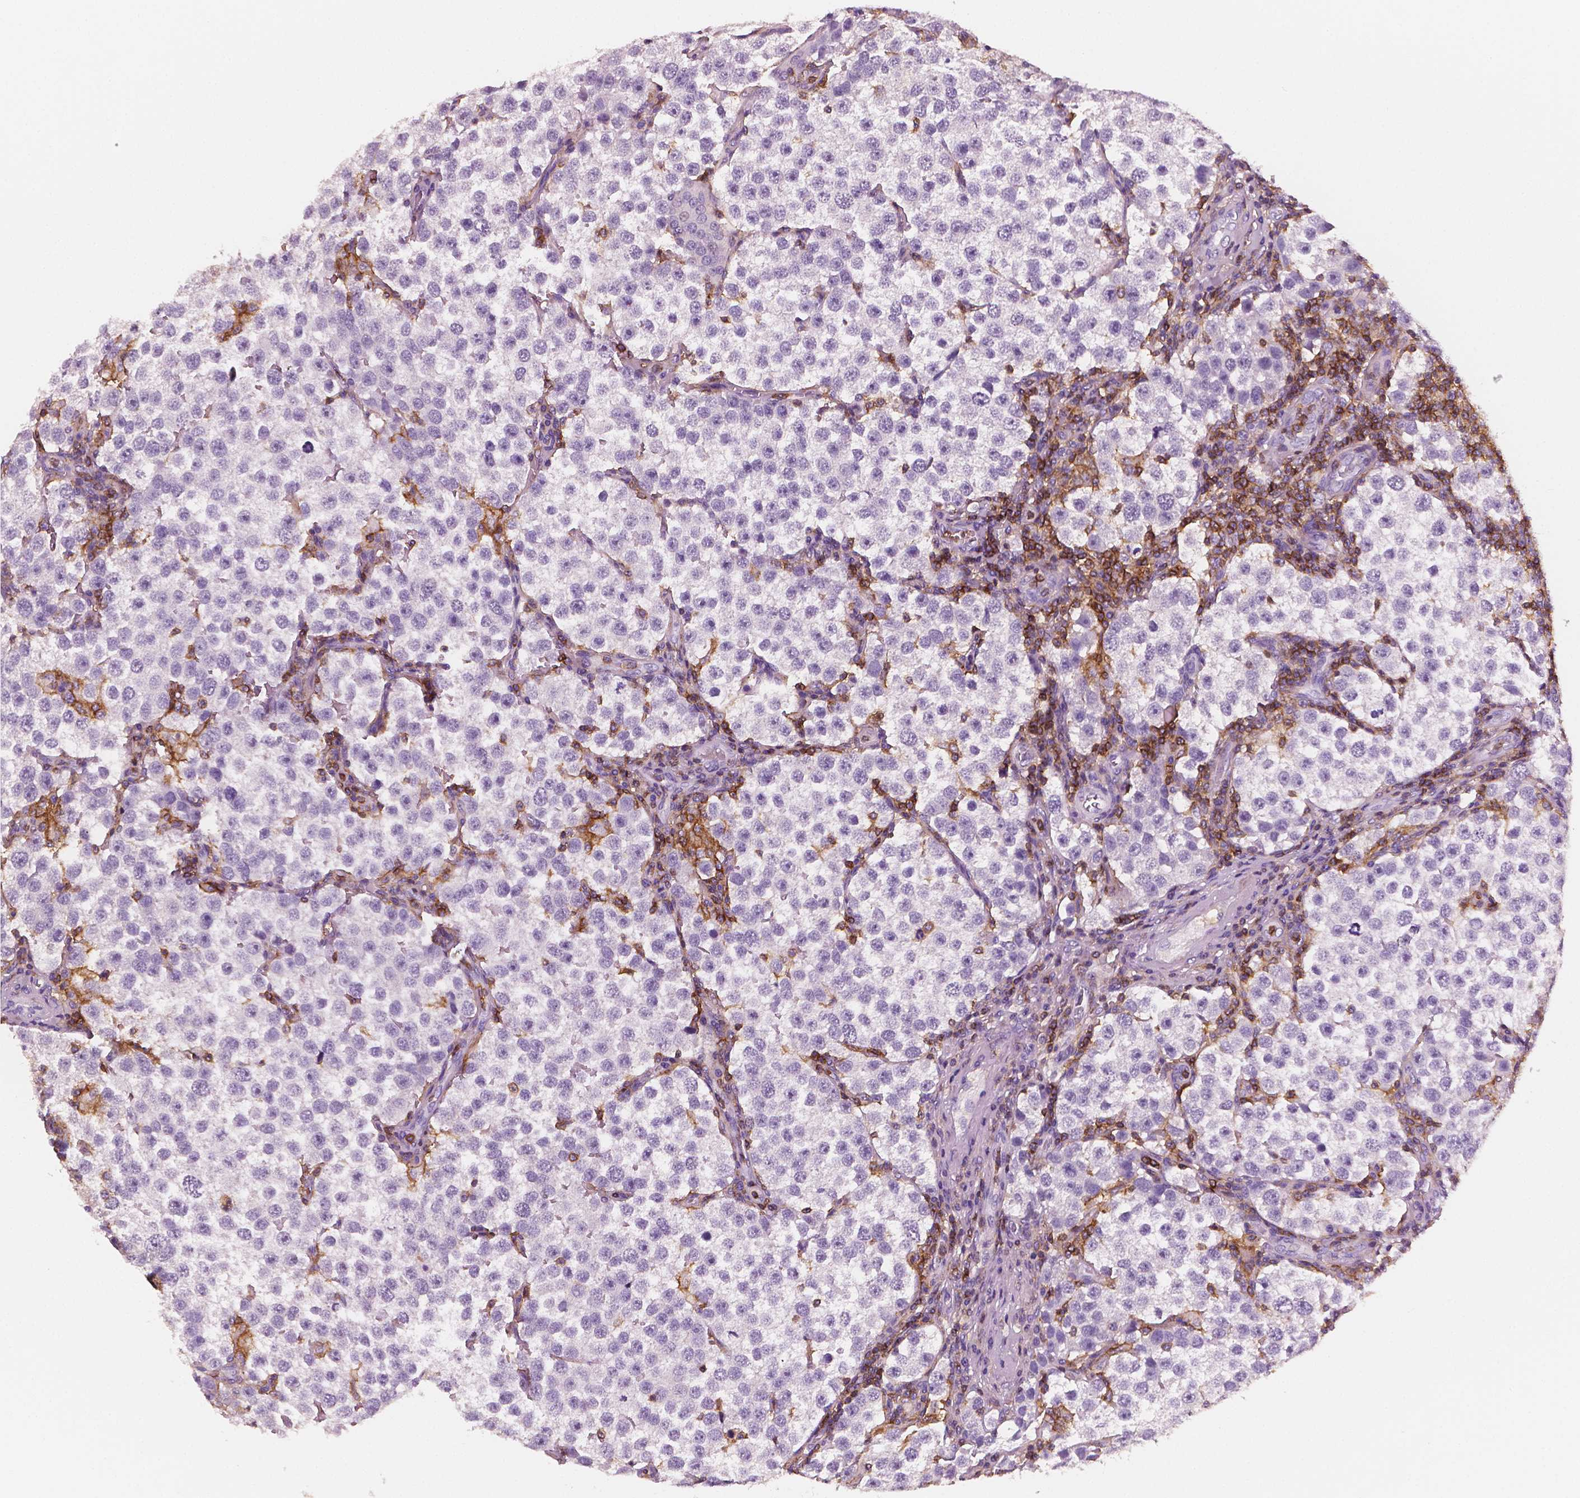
{"staining": {"intensity": "negative", "quantity": "none", "location": "none"}, "tissue": "testis cancer", "cell_type": "Tumor cells", "image_type": "cancer", "snomed": [{"axis": "morphology", "description": "Seminoma, NOS"}, {"axis": "topography", "description": "Testis"}], "caption": "Immunohistochemical staining of human testis cancer (seminoma) shows no significant expression in tumor cells.", "gene": "PTPRC", "patient": {"sex": "male", "age": 37}}